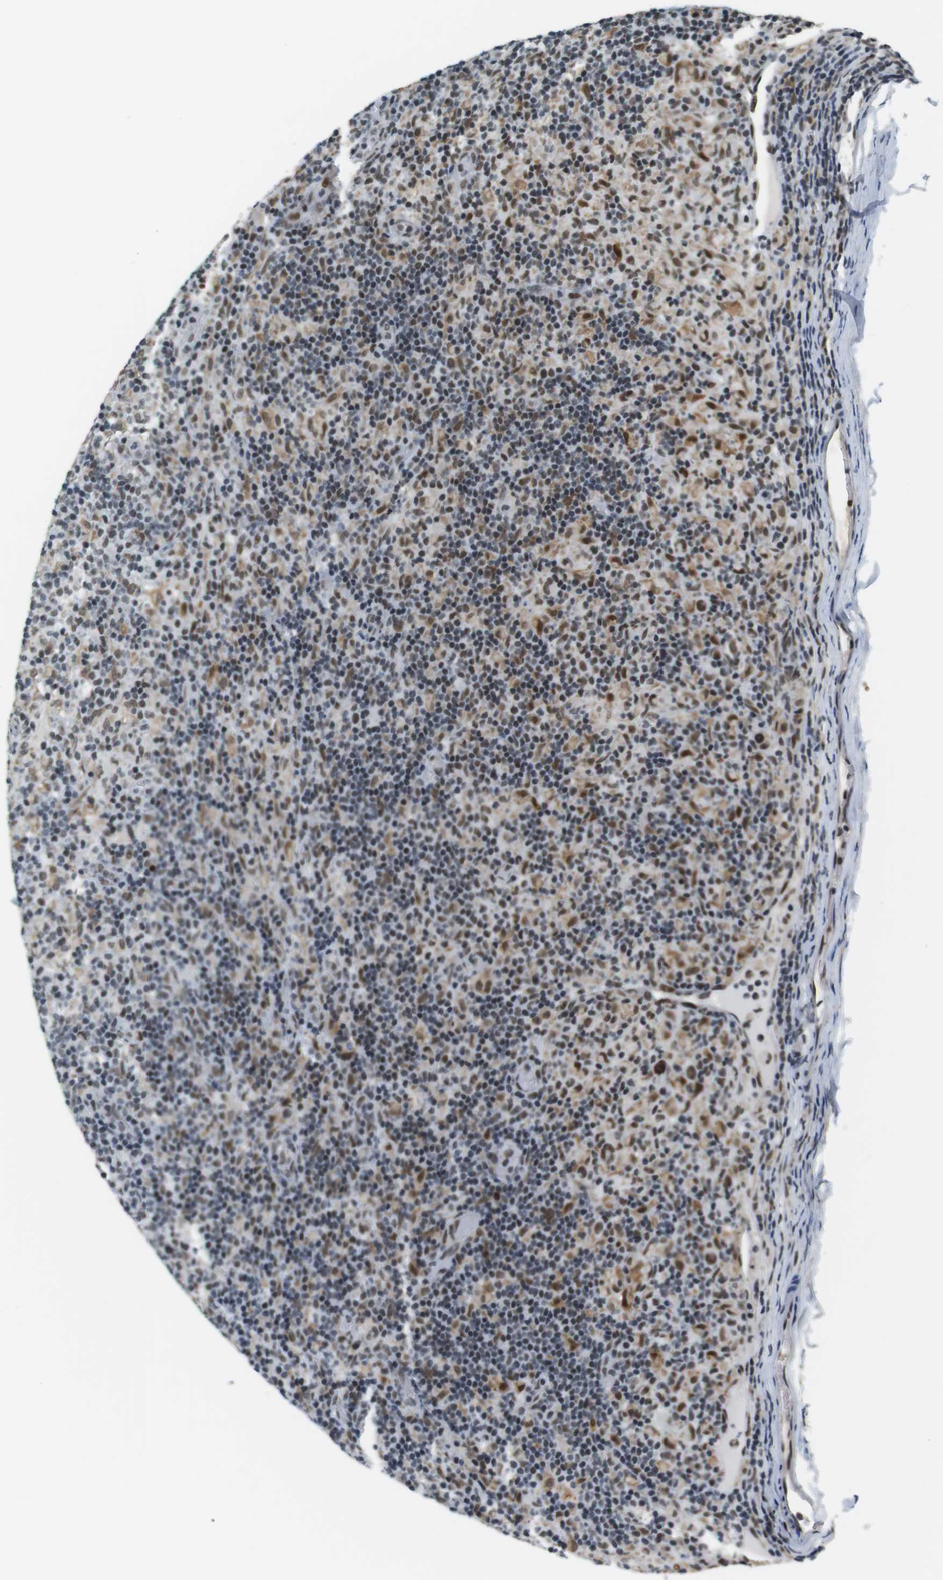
{"staining": {"intensity": "moderate", "quantity": ">75%", "location": "nuclear"}, "tissue": "lymphoma", "cell_type": "Tumor cells", "image_type": "cancer", "snomed": [{"axis": "morphology", "description": "Hodgkin's disease, NOS"}, {"axis": "topography", "description": "Lymph node"}], "caption": "Immunohistochemical staining of Hodgkin's disease displays moderate nuclear protein positivity in approximately >75% of tumor cells. The protein is shown in brown color, while the nuclei are stained blue.", "gene": "RNF38", "patient": {"sex": "male", "age": 70}}